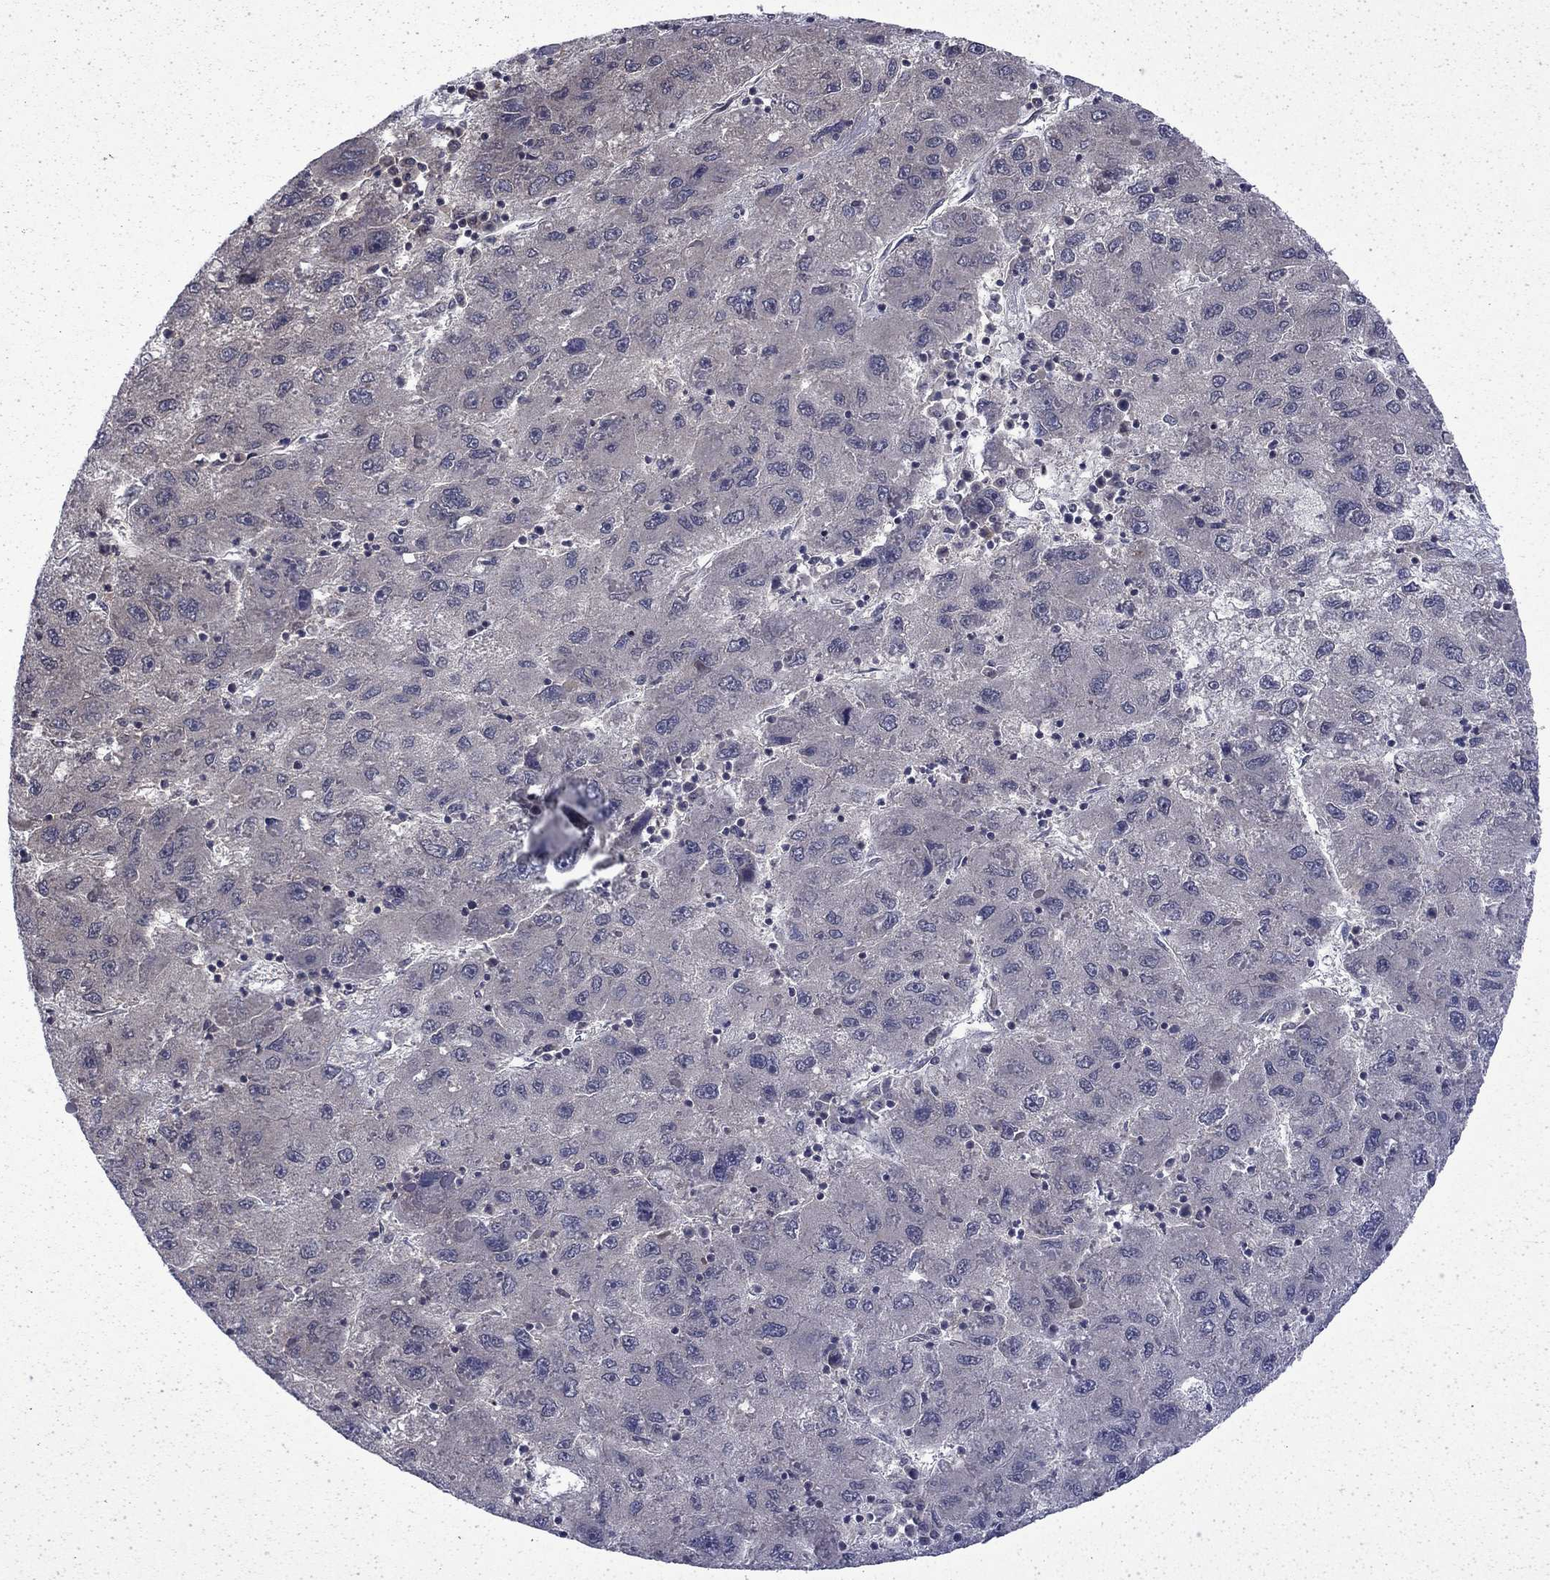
{"staining": {"intensity": "negative", "quantity": "none", "location": "none"}, "tissue": "liver cancer", "cell_type": "Tumor cells", "image_type": "cancer", "snomed": [{"axis": "morphology", "description": "Carcinoma, Hepatocellular, NOS"}, {"axis": "topography", "description": "Liver"}], "caption": "IHC histopathology image of hepatocellular carcinoma (liver) stained for a protein (brown), which displays no expression in tumor cells.", "gene": "CHAT", "patient": {"sex": "male", "age": 75}}